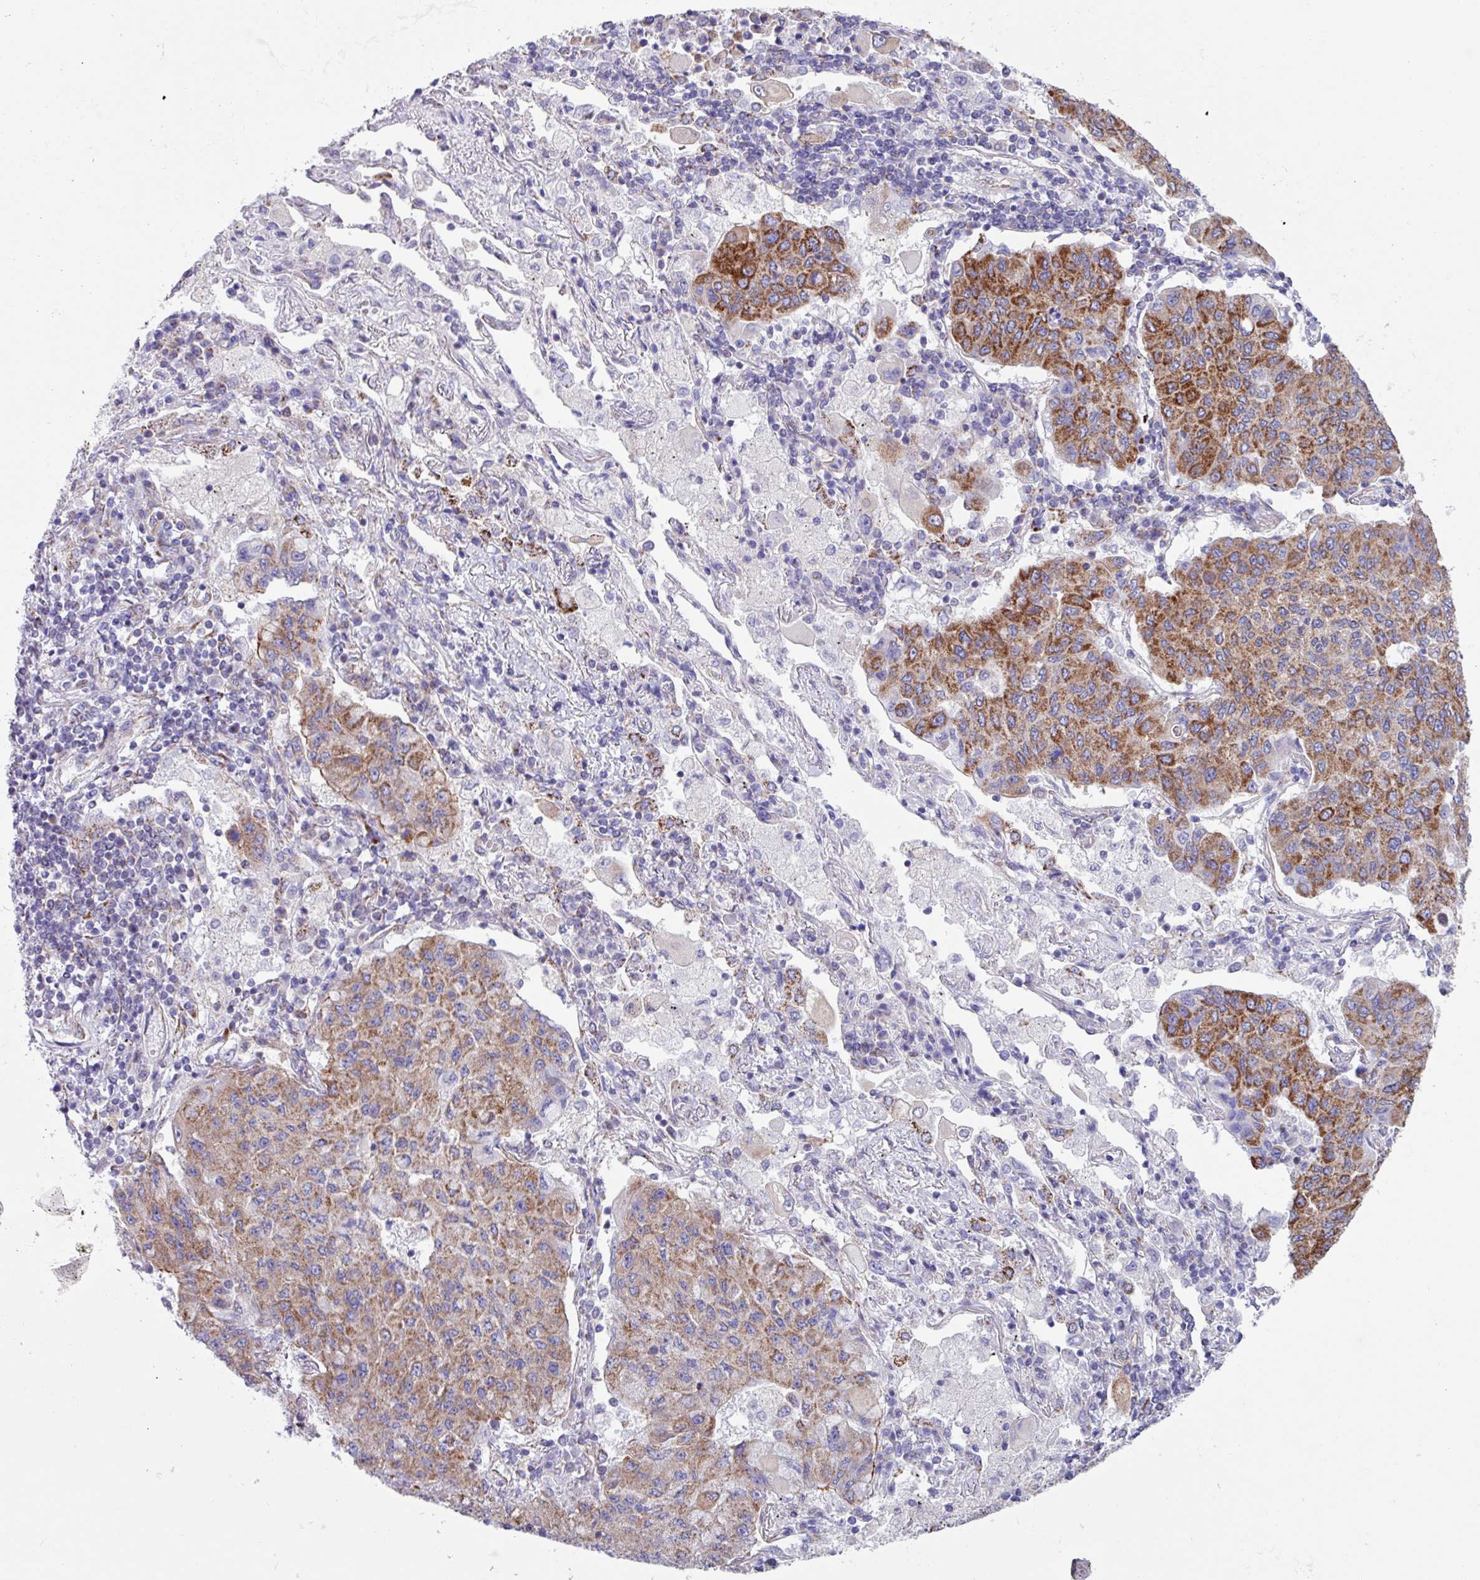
{"staining": {"intensity": "moderate", "quantity": ">75%", "location": "cytoplasmic/membranous"}, "tissue": "lung cancer", "cell_type": "Tumor cells", "image_type": "cancer", "snomed": [{"axis": "morphology", "description": "Squamous cell carcinoma, NOS"}, {"axis": "topography", "description": "Lung"}], "caption": "DAB immunohistochemical staining of lung cancer demonstrates moderate cytoplasmic/membranous protein staining in approximately >75% of tumor cells.", "gene": "OTULIN", "patient": {"sex": "male", "age": 74}}